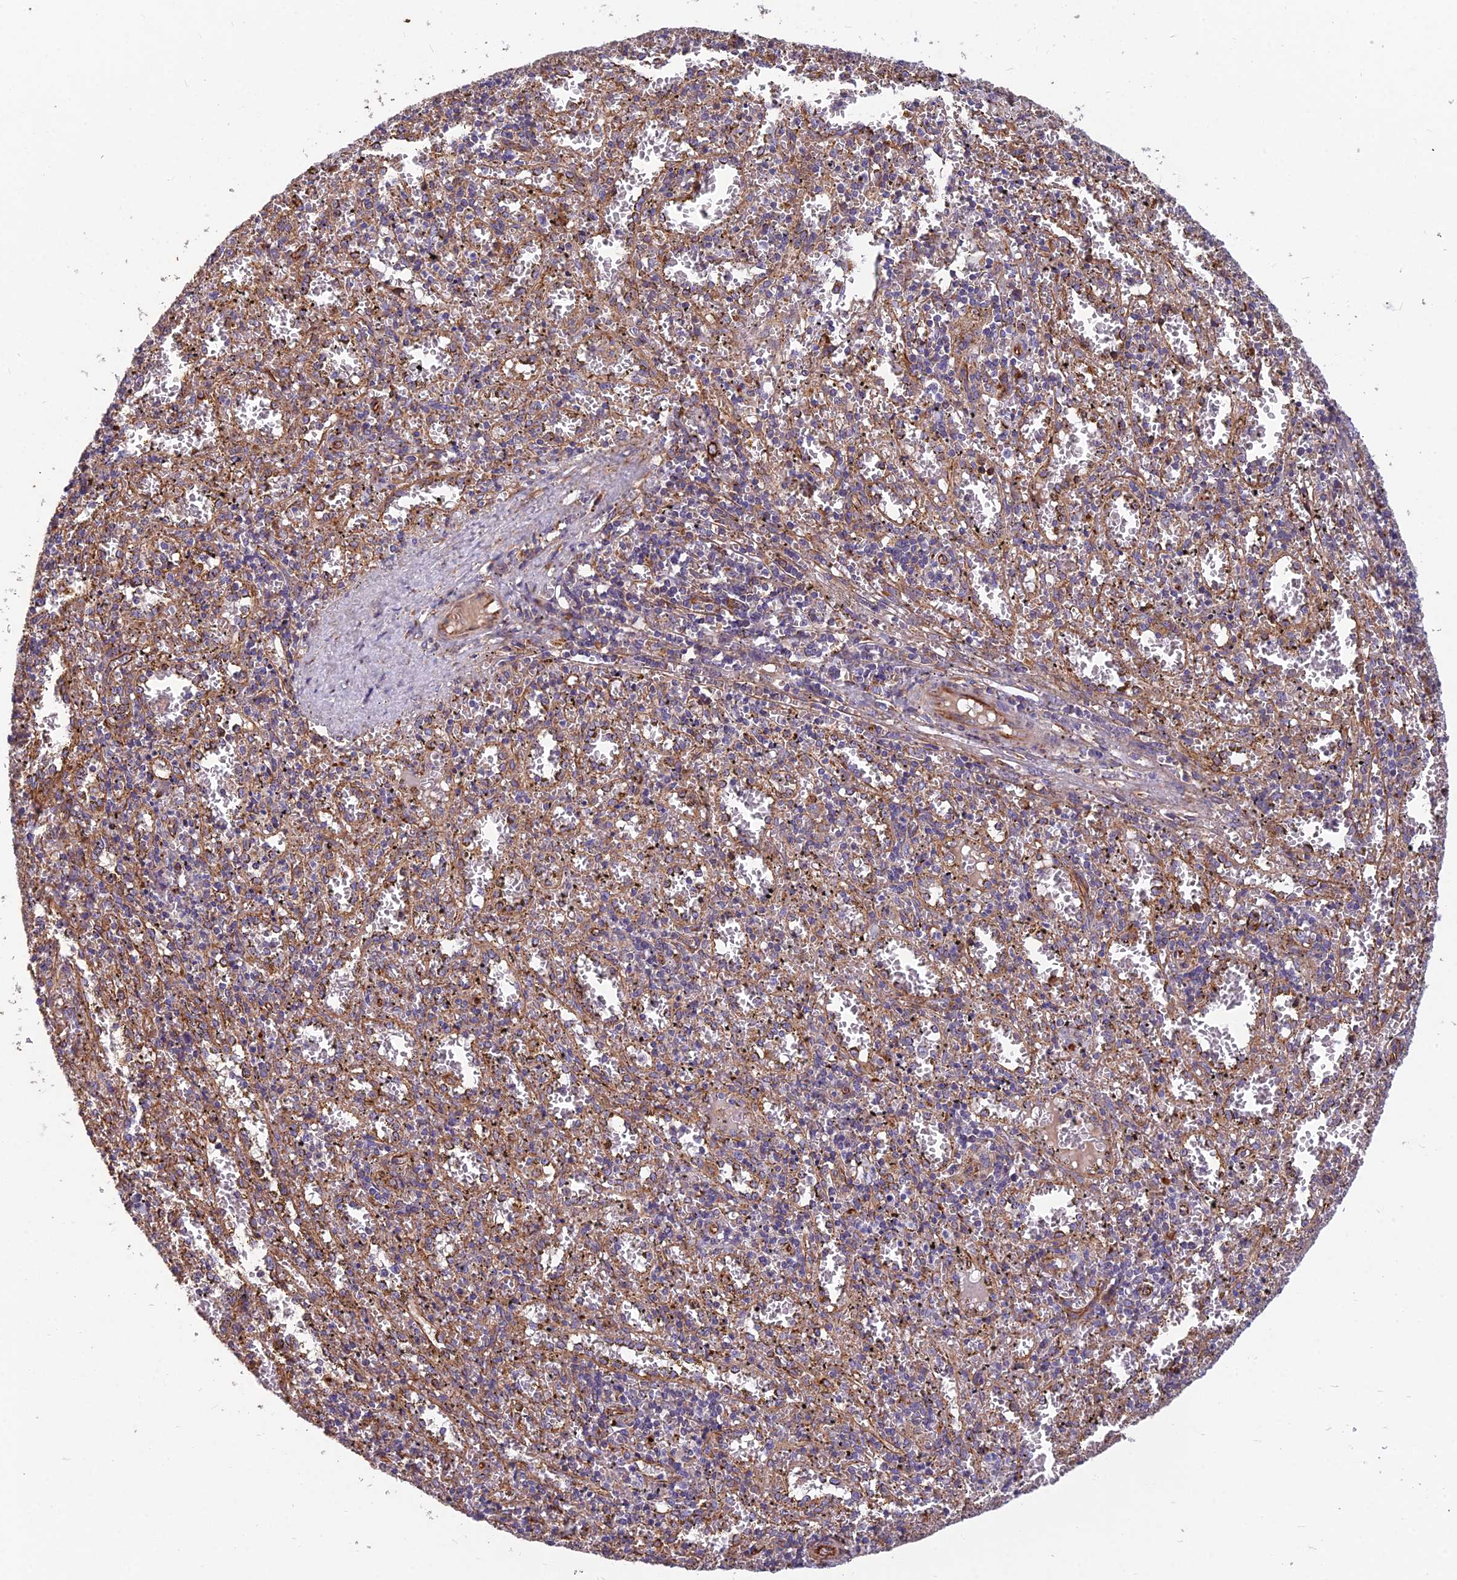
{"staining": {"intensity": "negative", "quantity": "none", "location": "none"}, "tissue": "spleen", "cell_type": "Cells in red pulp", "image_type": "normal", "snomed": [{"axis": "morphology", "description": "Normal tissue, NOS"}, {"axis": "topography", "description": "Spleen"}], "caption": "The image displays no staining of cells in red pulp in benign spleen.", "gene": "SPDL1", "patient": {"sex": "male", "age": 11}}